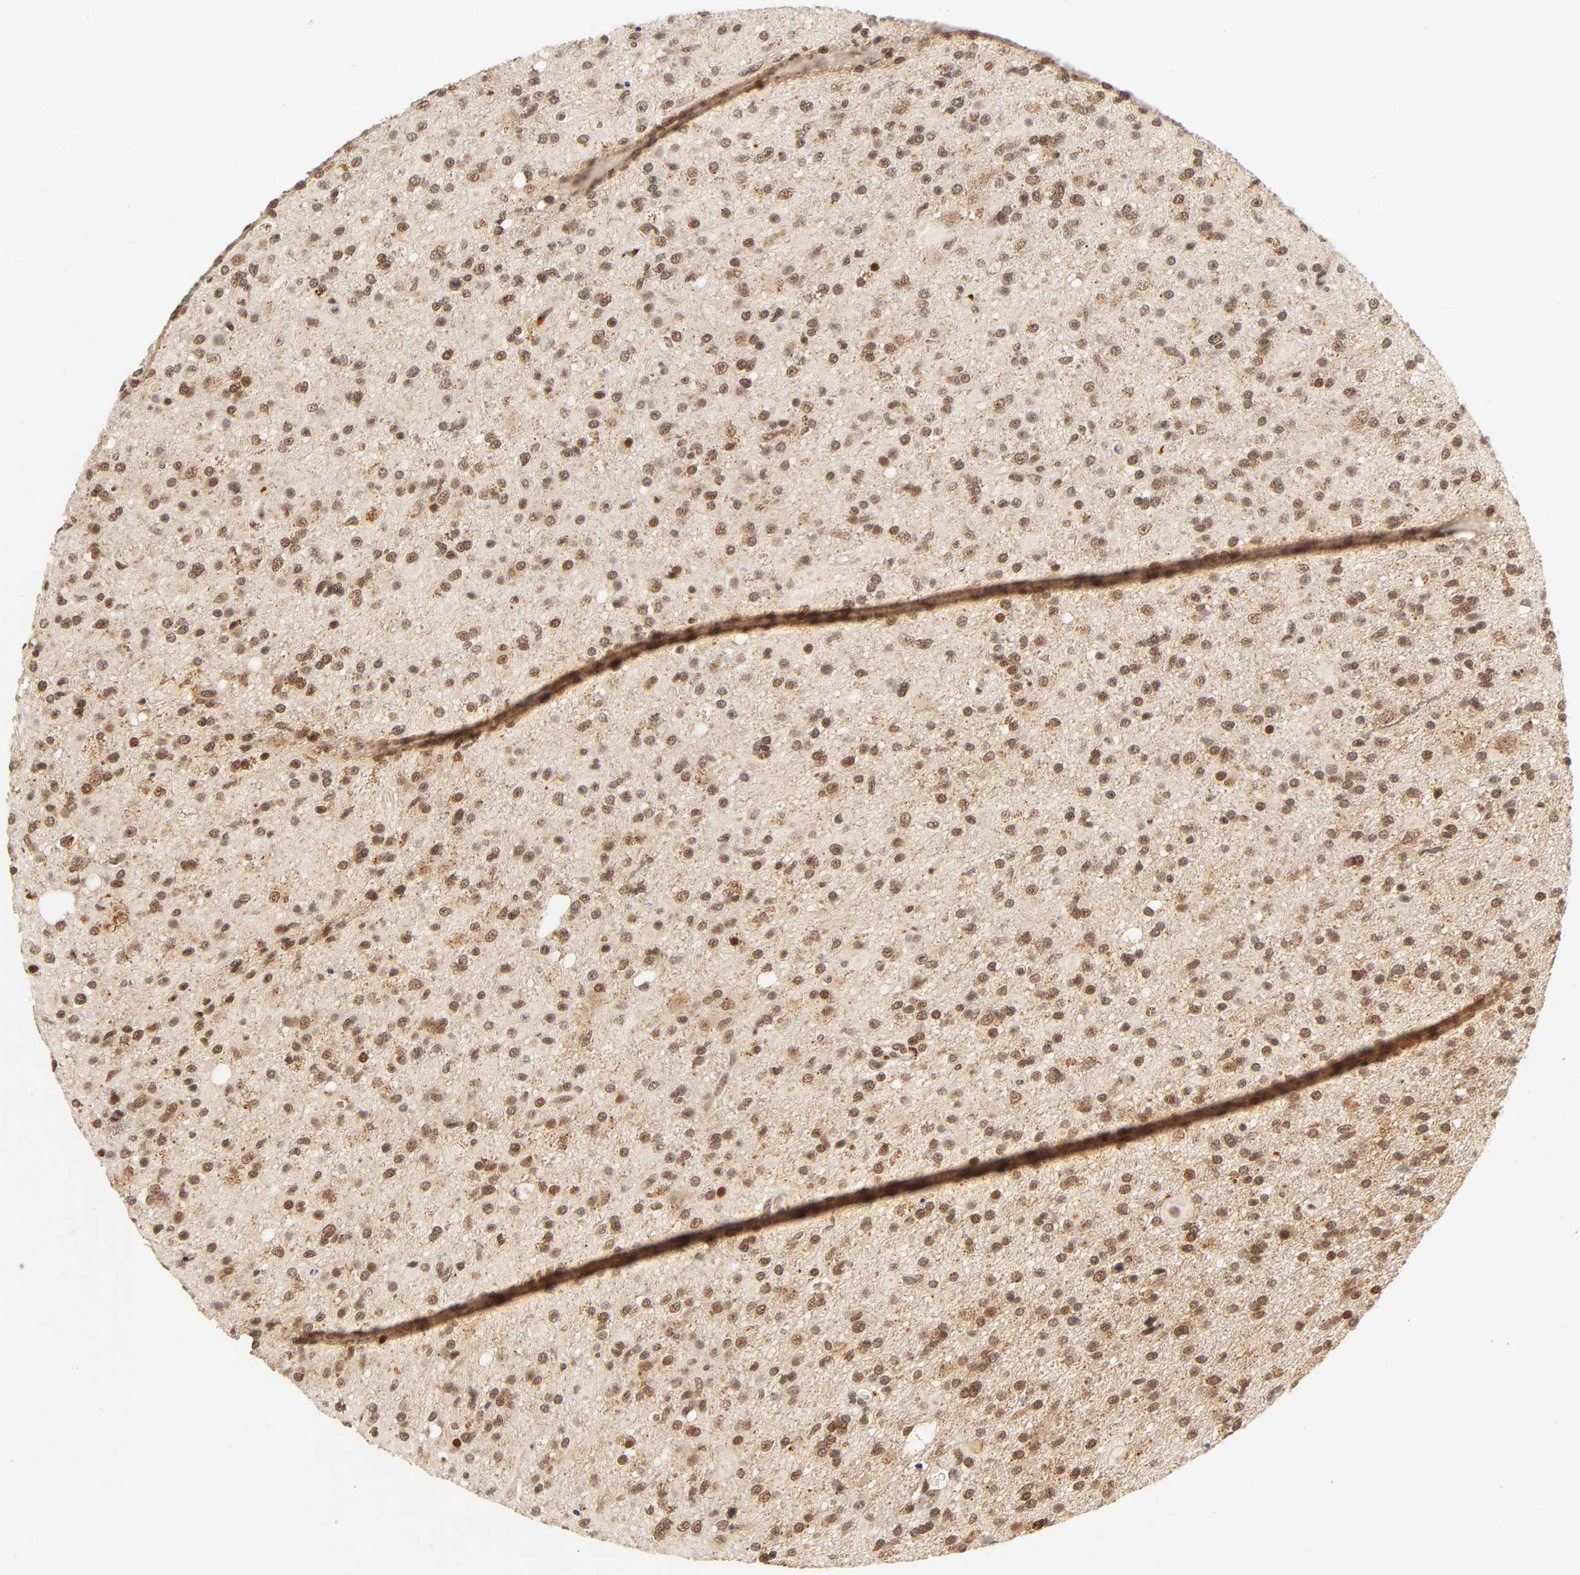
{"staining": {"intensity": "moderate", "quantity": ">75%", "location": "cytoplasmic/membranous,nuclear"}, "tissue": "glioma", "cell_type": "Tumor cells", "image_type": "cancer", "snomed": [{"axis": "morphology", "description": "Glioma, malignant, High grade"}, {"axis": "topography", "description": "Brain"}], "caption": "Glioma stained with a brown dye exhibits moderate cytoplasmic/membranous and nuclear positive staining in about >75% of tumor cells.", "gene": "TAF10", "patient": {"sex": "male", "age": 33}}